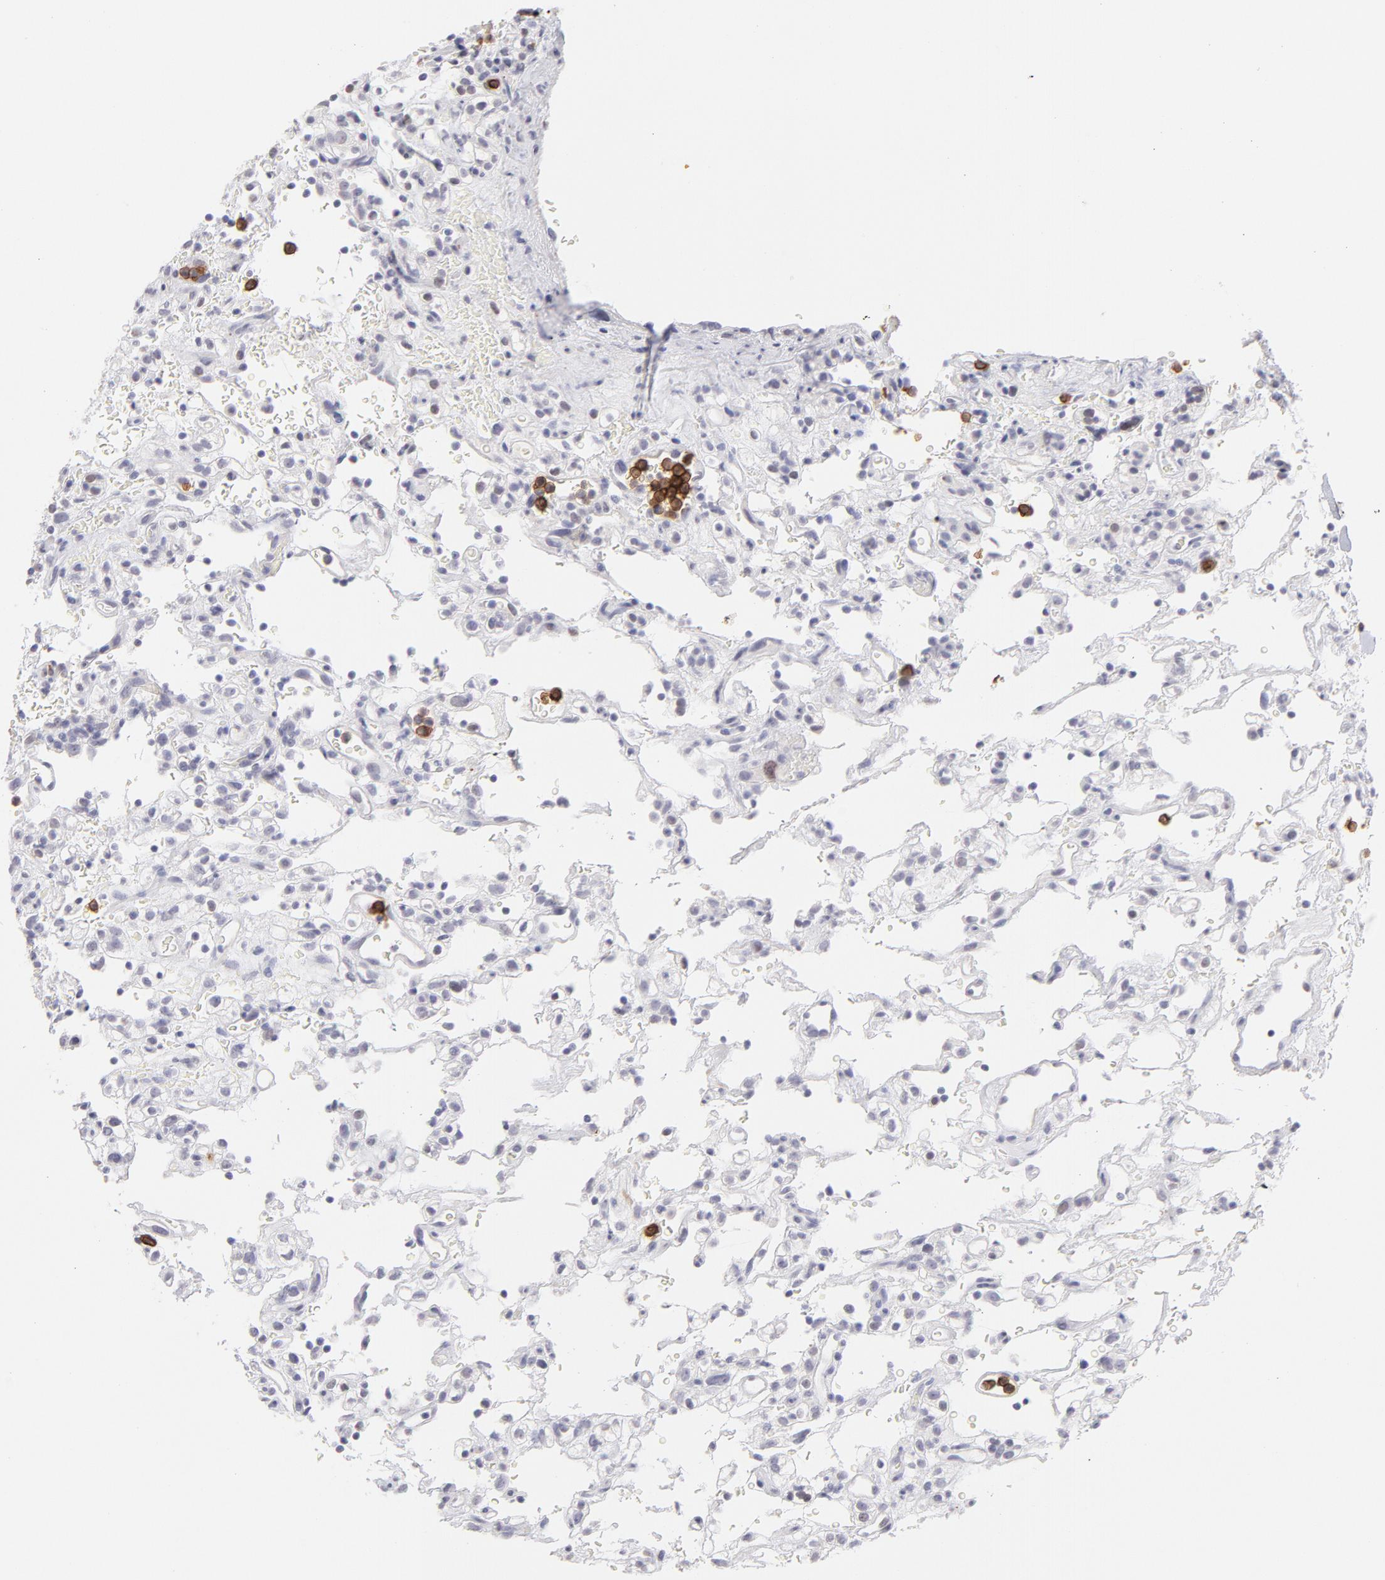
{"staining": {"intensity": "negative", "quantity": "none", "location": "none"}, "tissue": "renal cancer", "cell_type": "Tumor cells", "image_type": "cancer", "snomed": [{"axis": "morphology", "description": "Normal tissue, NOS"}, {"axis": "morphology", "description": "Adenocarcinoma, NOS"}, {"axis": "topography", "description": "Kidney"}], "caption": "An immunohistochemistry image of renal adenocarcinoma is shown. There is no staining in tumor cells of renal adenocarcinoma.", "gene": "LTB4R", "patient": {"sex": "female", "age": 72}}